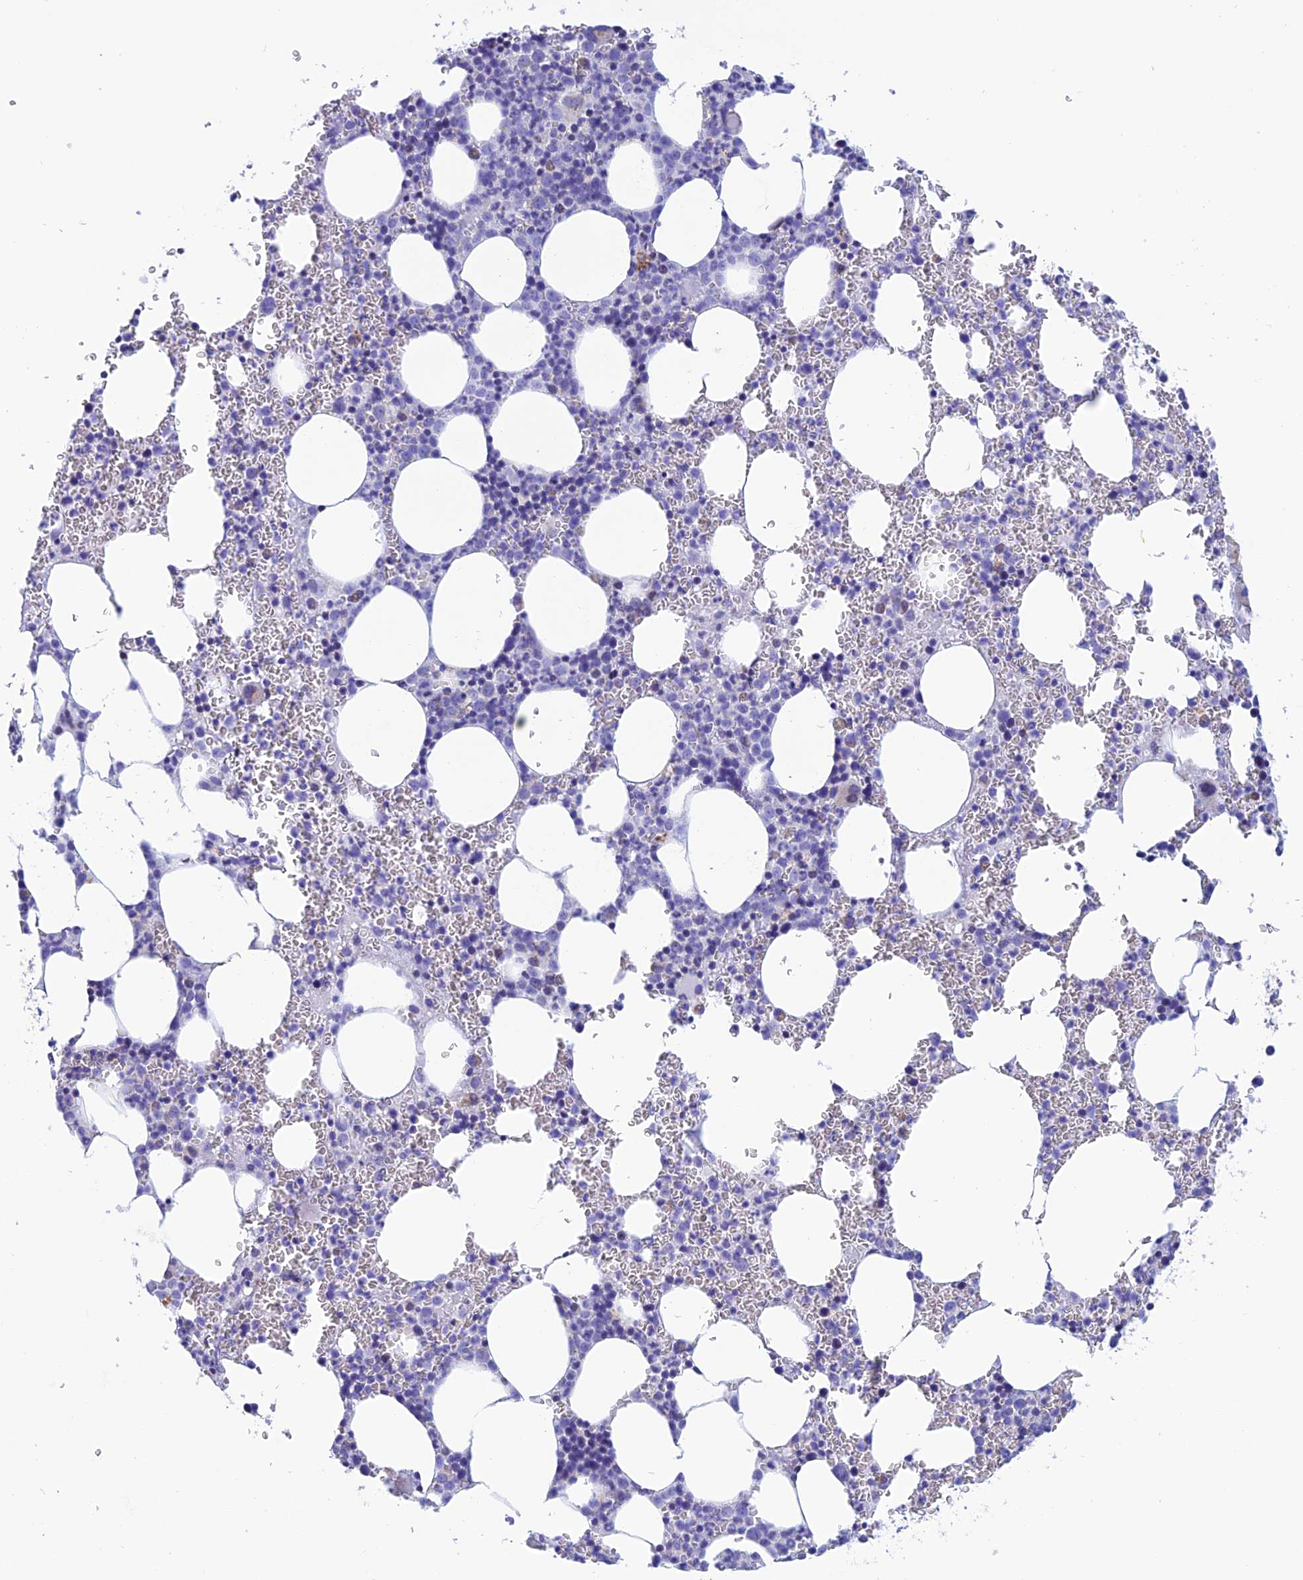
{"staining": {"intensity": "negative", "quantity": "none", "location": "none"}, "tissue": "bone marrow", "cell_type": "Hematopoietic cells", "image_type": "normal", "snomed": [{"axis": "morphology", "description": "Normal tissue, NOS"}, {"axis": "topography", "description": "Bone marrow"}], "caption": "Immunohistochemistry (IHC) micrograph of normal human bone marrow stained for a protein (brown), which shows no positivity in hematopoietic cells.", "gene": "NXPE4", "patient": {"sex": "female", "age": 78}}